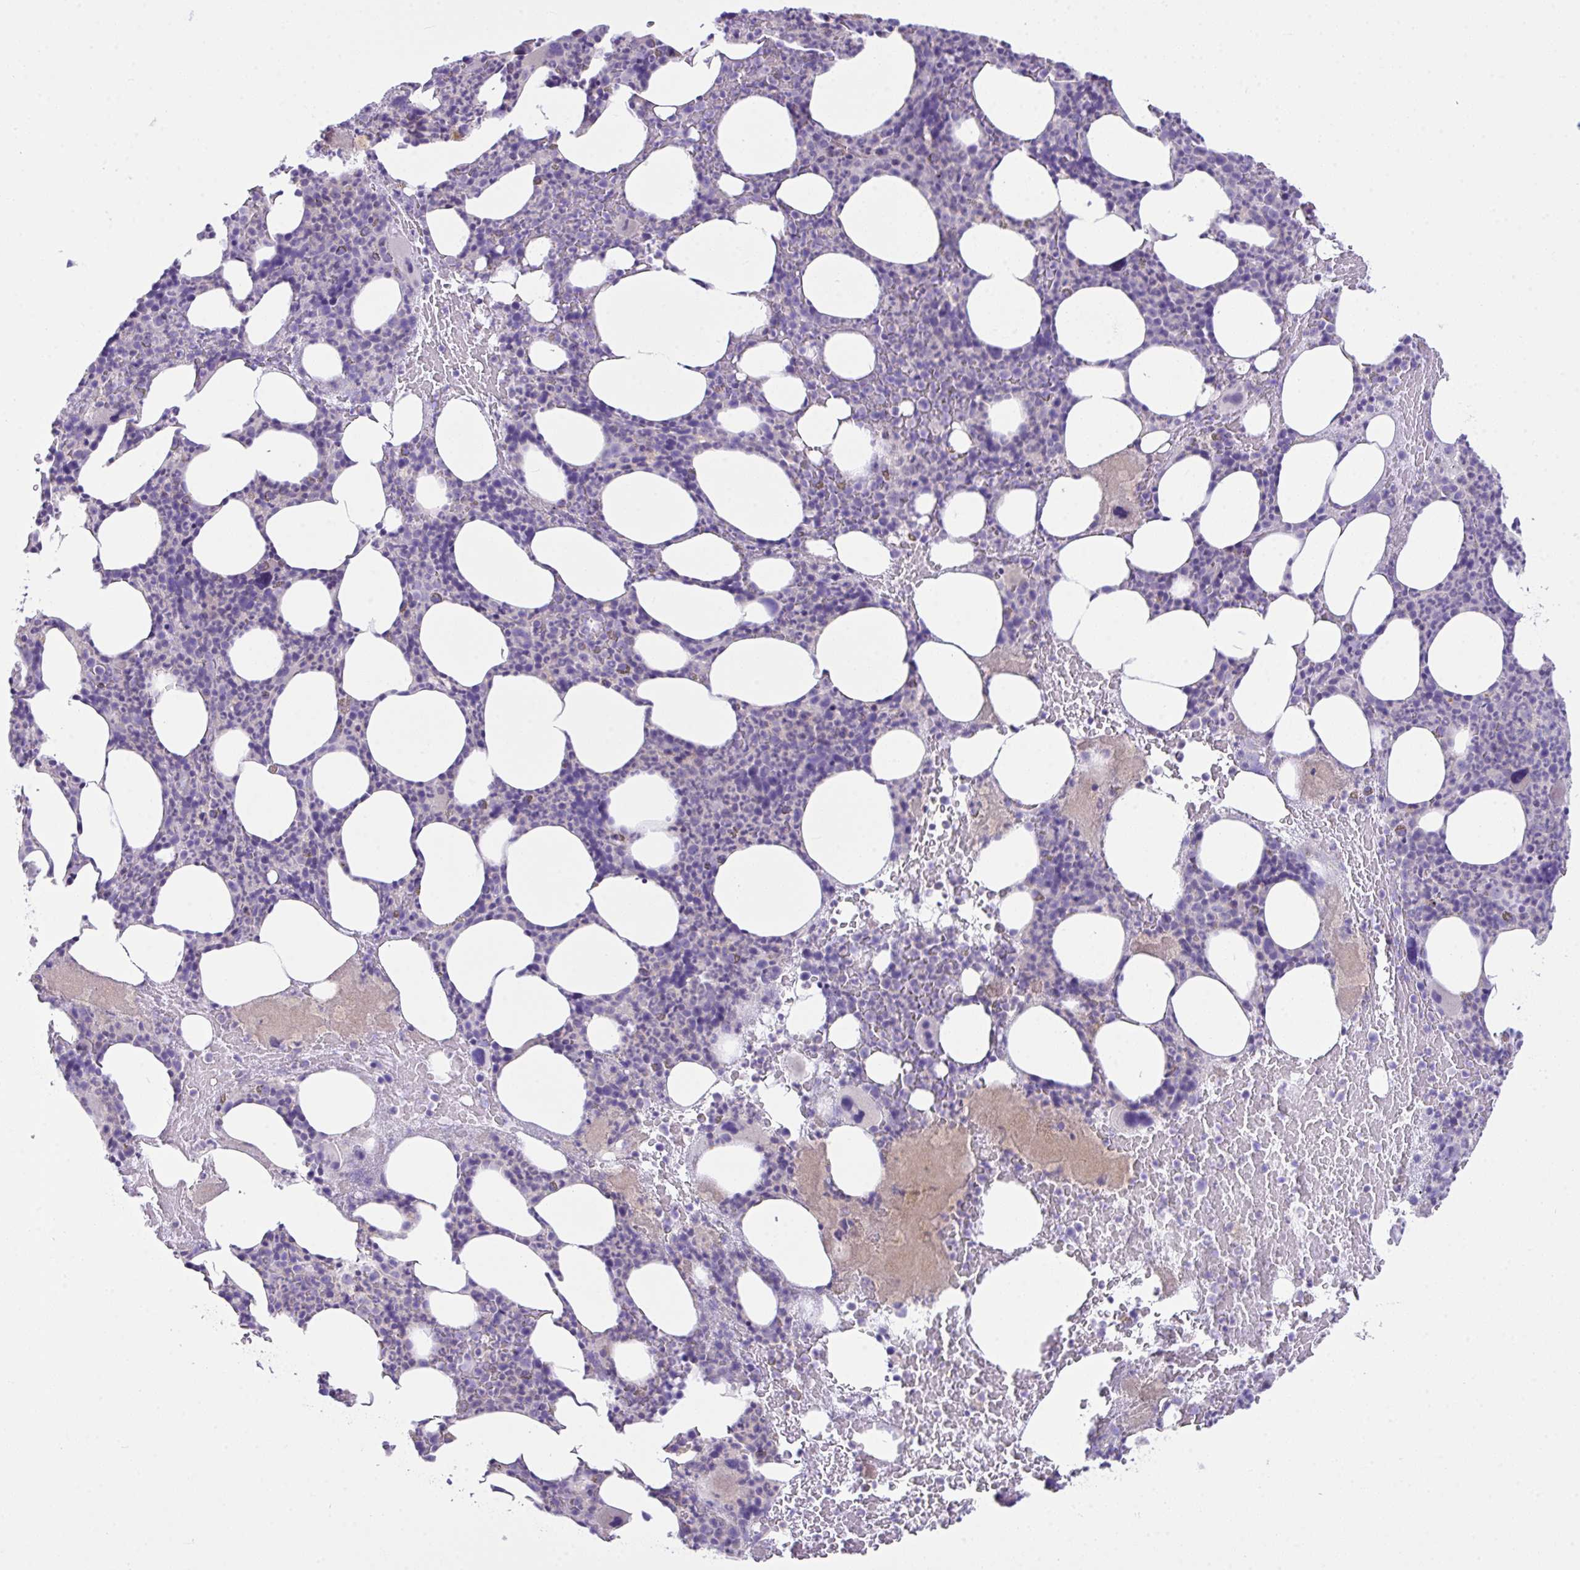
{"staining": {"intensity": "negative", "quantity": "none", "location": "none"}, "tissue": "bone marrow", "cell_type": "Hematopoietic cells", "image_type": "normal", "snomed": [{"axis": "morphology", "description": "Normal tissue, NOS"}, {"axis": "topography", "description": "Bone marrow"}], "caption": "This photomicrograph is of normal bone marrow stained with IHC to label a protein in brown with the nuclei are counter-stained blue. There is no expression in hematopoietic cells.", "gene": "D2HGDH", "patient": {"sex": "female", "age": 59}}